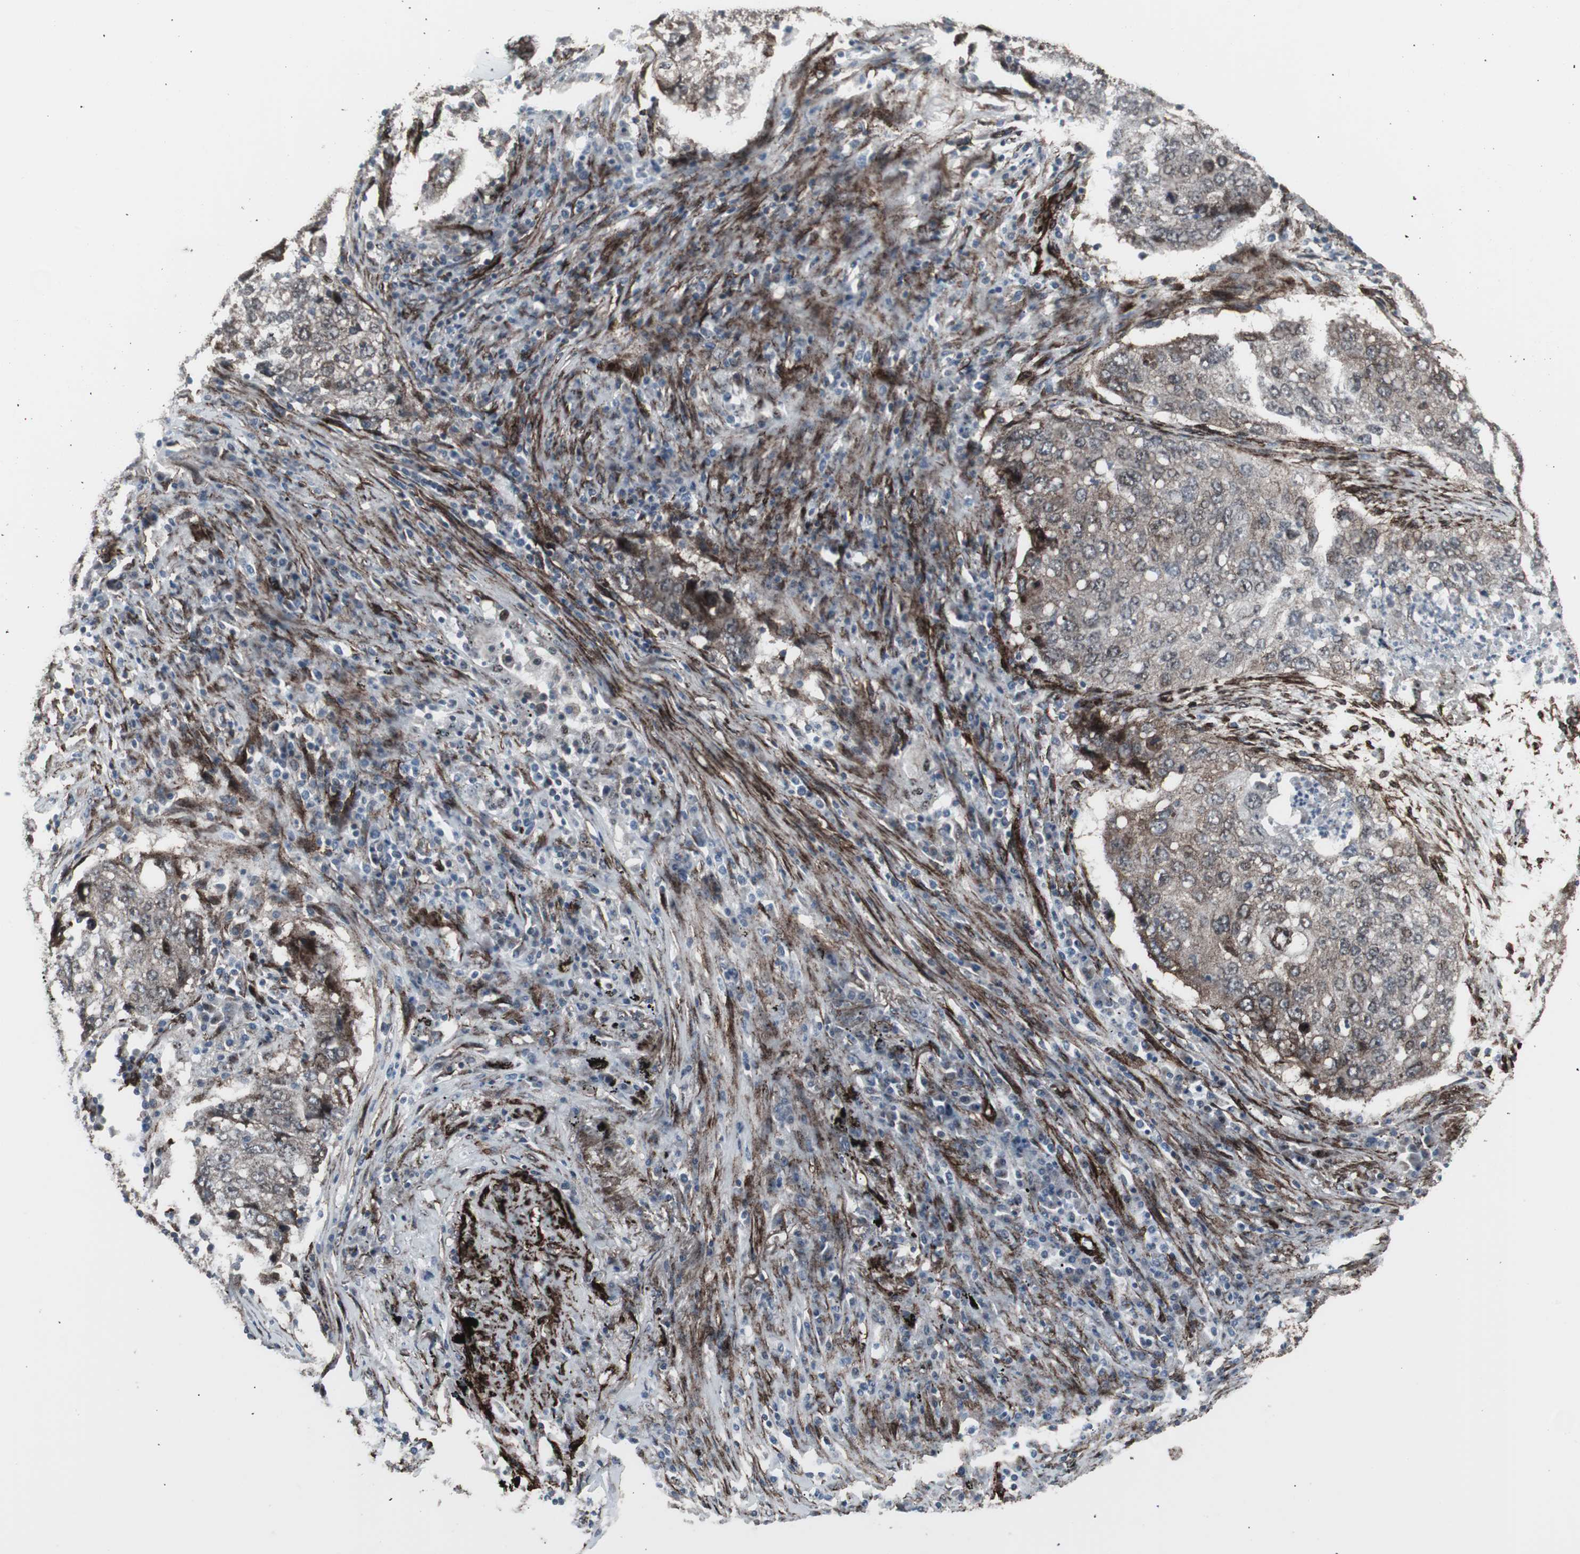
{"staining": {"intensity": "weak", "quantity": ">75%", "location": "cytoplasmic/membranous"}, "tissue": "lung cancer", "cell_type": "Tumor cells", "image_type": "cancer", "snomed": [{"axis": "morphology", "description": "Squamous cell carcinoma, NOS"}, {"axis": "topography", "description": "Lung"}], "caption": "Immunohistochemistry (IHC) histopathology image of neoplastic tissue: squamous cell carcinoma (lung) stained using immunohistochemistry demonstrates low levels of weak protein expression localized specifically in the cytoplasmic/membranous of tumor cells, appearing as a cytoplasmic/membranous brown color.", "gene": "PDGFA", "patient": {"sex": "female", "age": 63}}